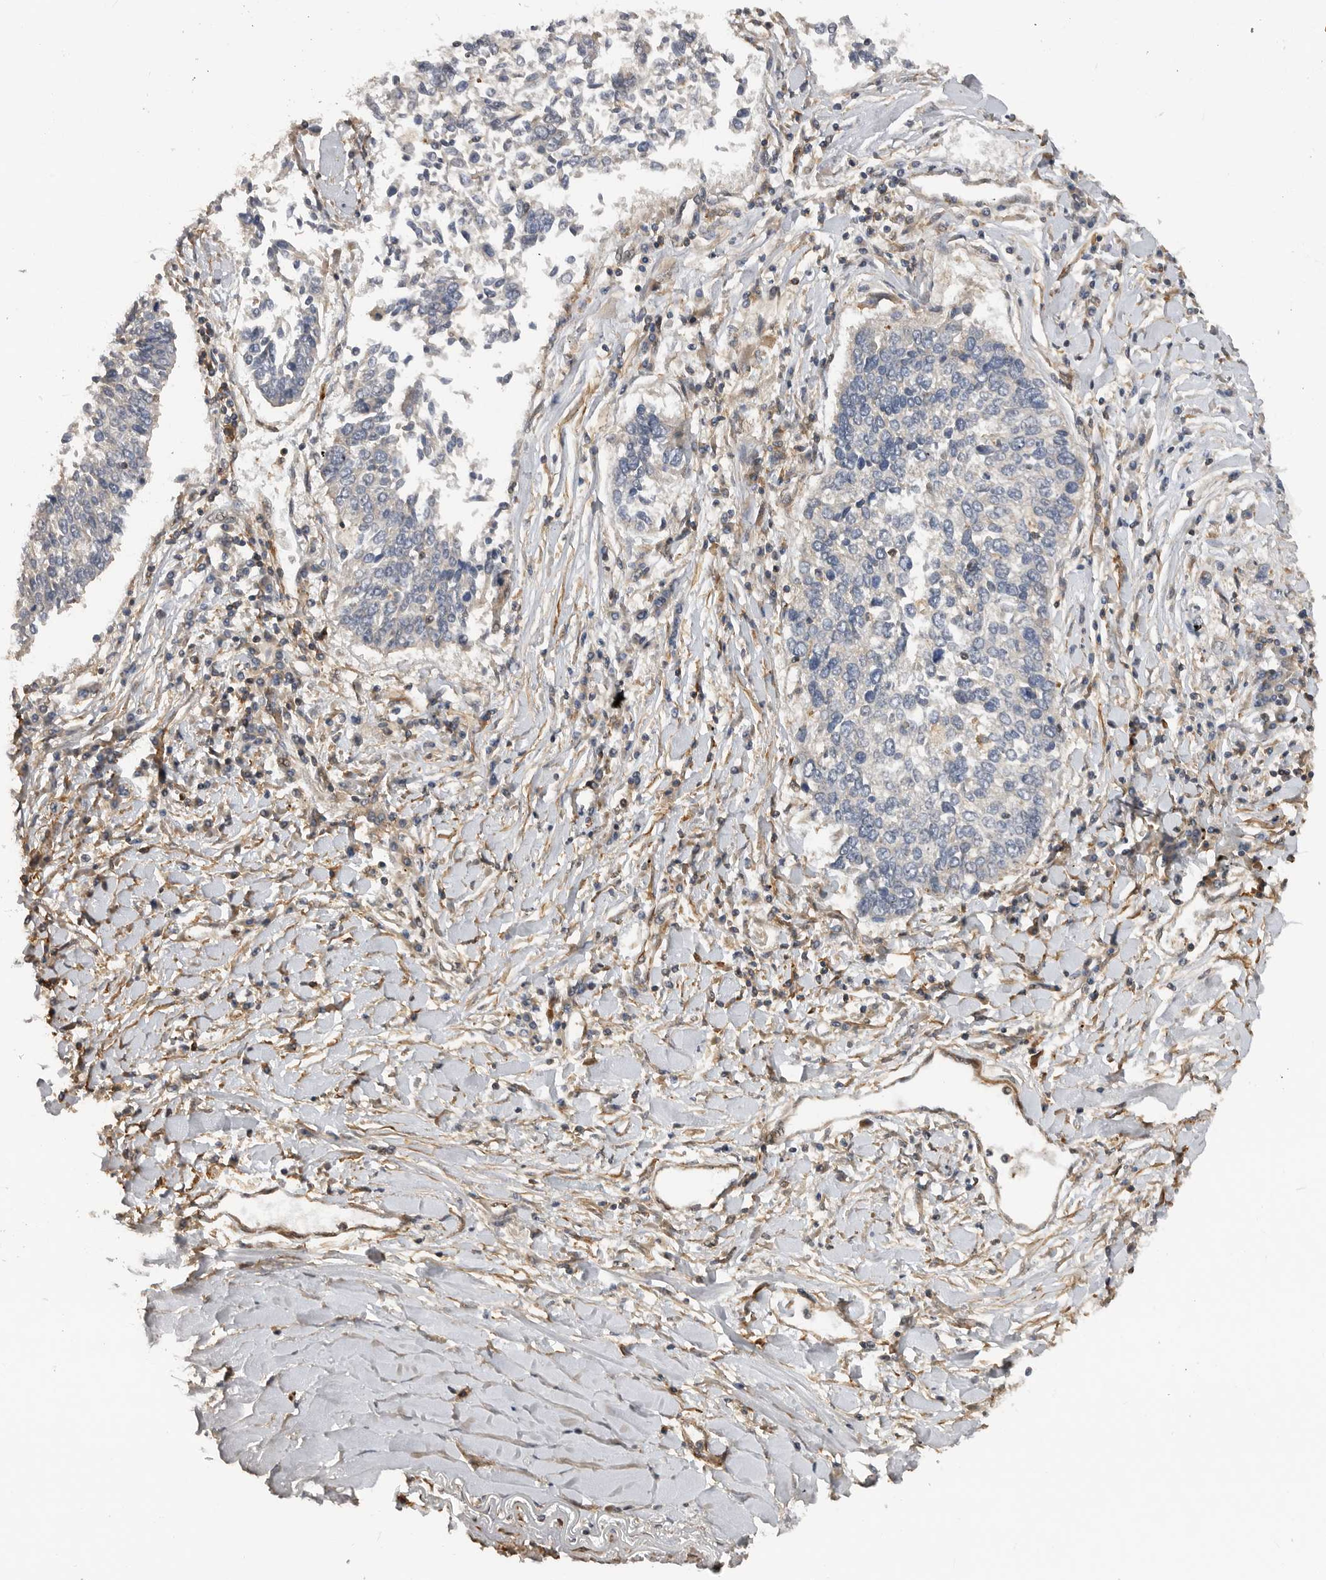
{"staining": {"intensity": "negative", "quantity": "none", "location": "none"}, "tissue": "lung cancer", "cell_type": "Tumor cells", "image_type": "cancer", "snomed": [{"axis": "morphology", "description": "Normal tissue, NOS"}, {"axis": "morphology", "description": "Squamous cell carcinoma, NOS"}, {"axis": "topography", "description": "Cartilage tissue"}, {"axis": "topography", "description": "Bronchus"}, {"axis": "topography", "description": "Lung"}, {"axis": "topography", "description": "Peripheral nerve tissue"}], "caption": "Immunohistochemistry (IHC) of lung cancer demonstrates no expression in tumor cells. (Immunohistochemistry (IHC), brightfield microscopy, high magnification).", "gene": "TRIM56", "patient": {"sex": "female", "age": 49}}